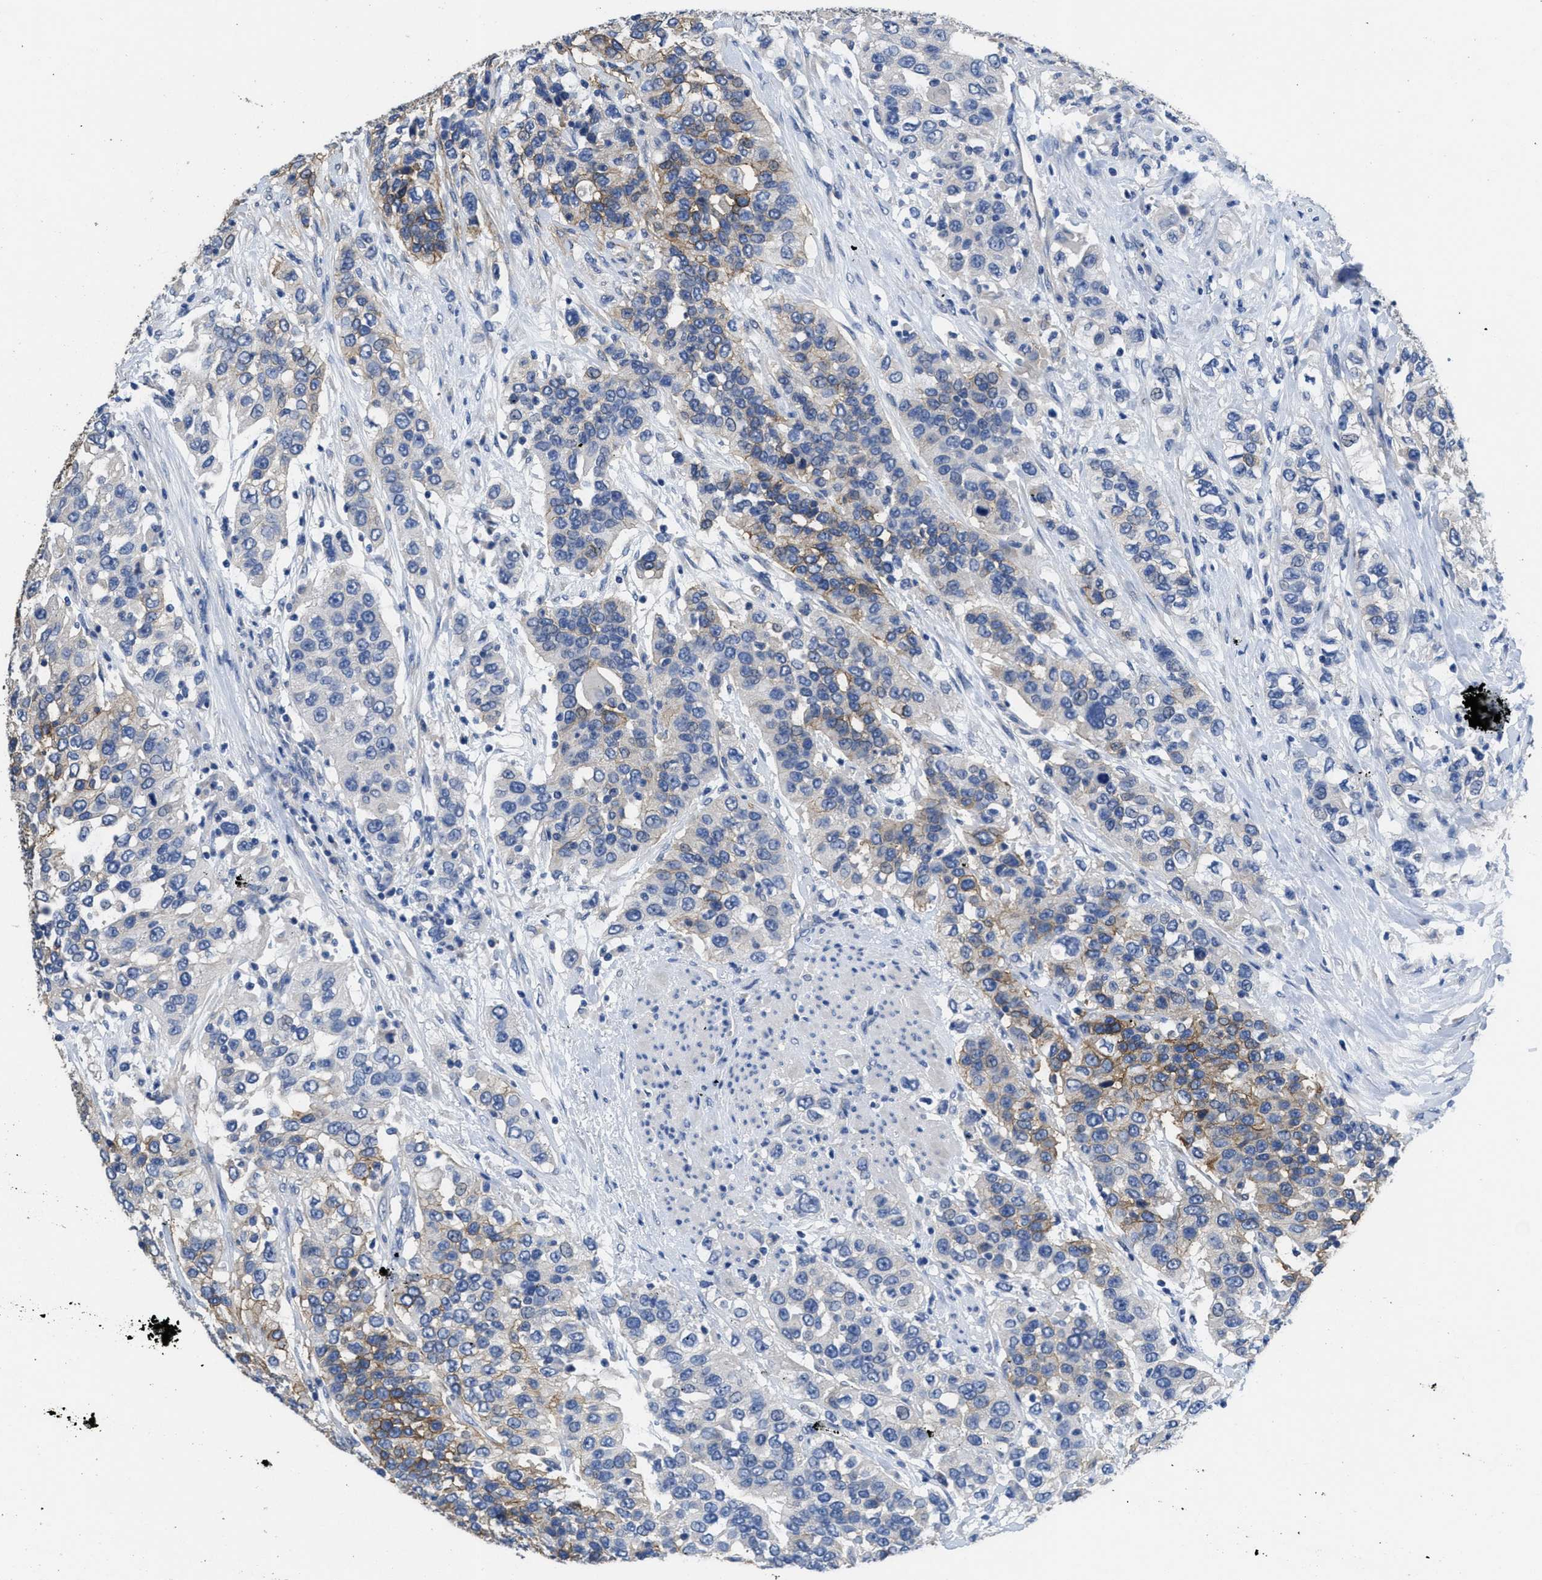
{"staining": {"intensity": "moderate", "quantity": "25%-75%", "location": "cytoplasmic/membranous"}, "tissue": "urothelial cancer", "cell_type": "Tumor cells", "image_type": "cancer", "snomed": [{"axis": "morphology", "description": "Urothelial carcinoma, High grade"}, {"axis": "topography", "description": "Urinary bladder"}], "caption": "DAB (3,3'-diaminobenzidine) immunohistochemical staining of high-grade urothelial carcinoma shows moderate cytoplasmic/membranous protein positivity in approximately 25%-75% of tumor cells.", "gene": "CA9", "patient": {"sex": "female", "age": 80}}